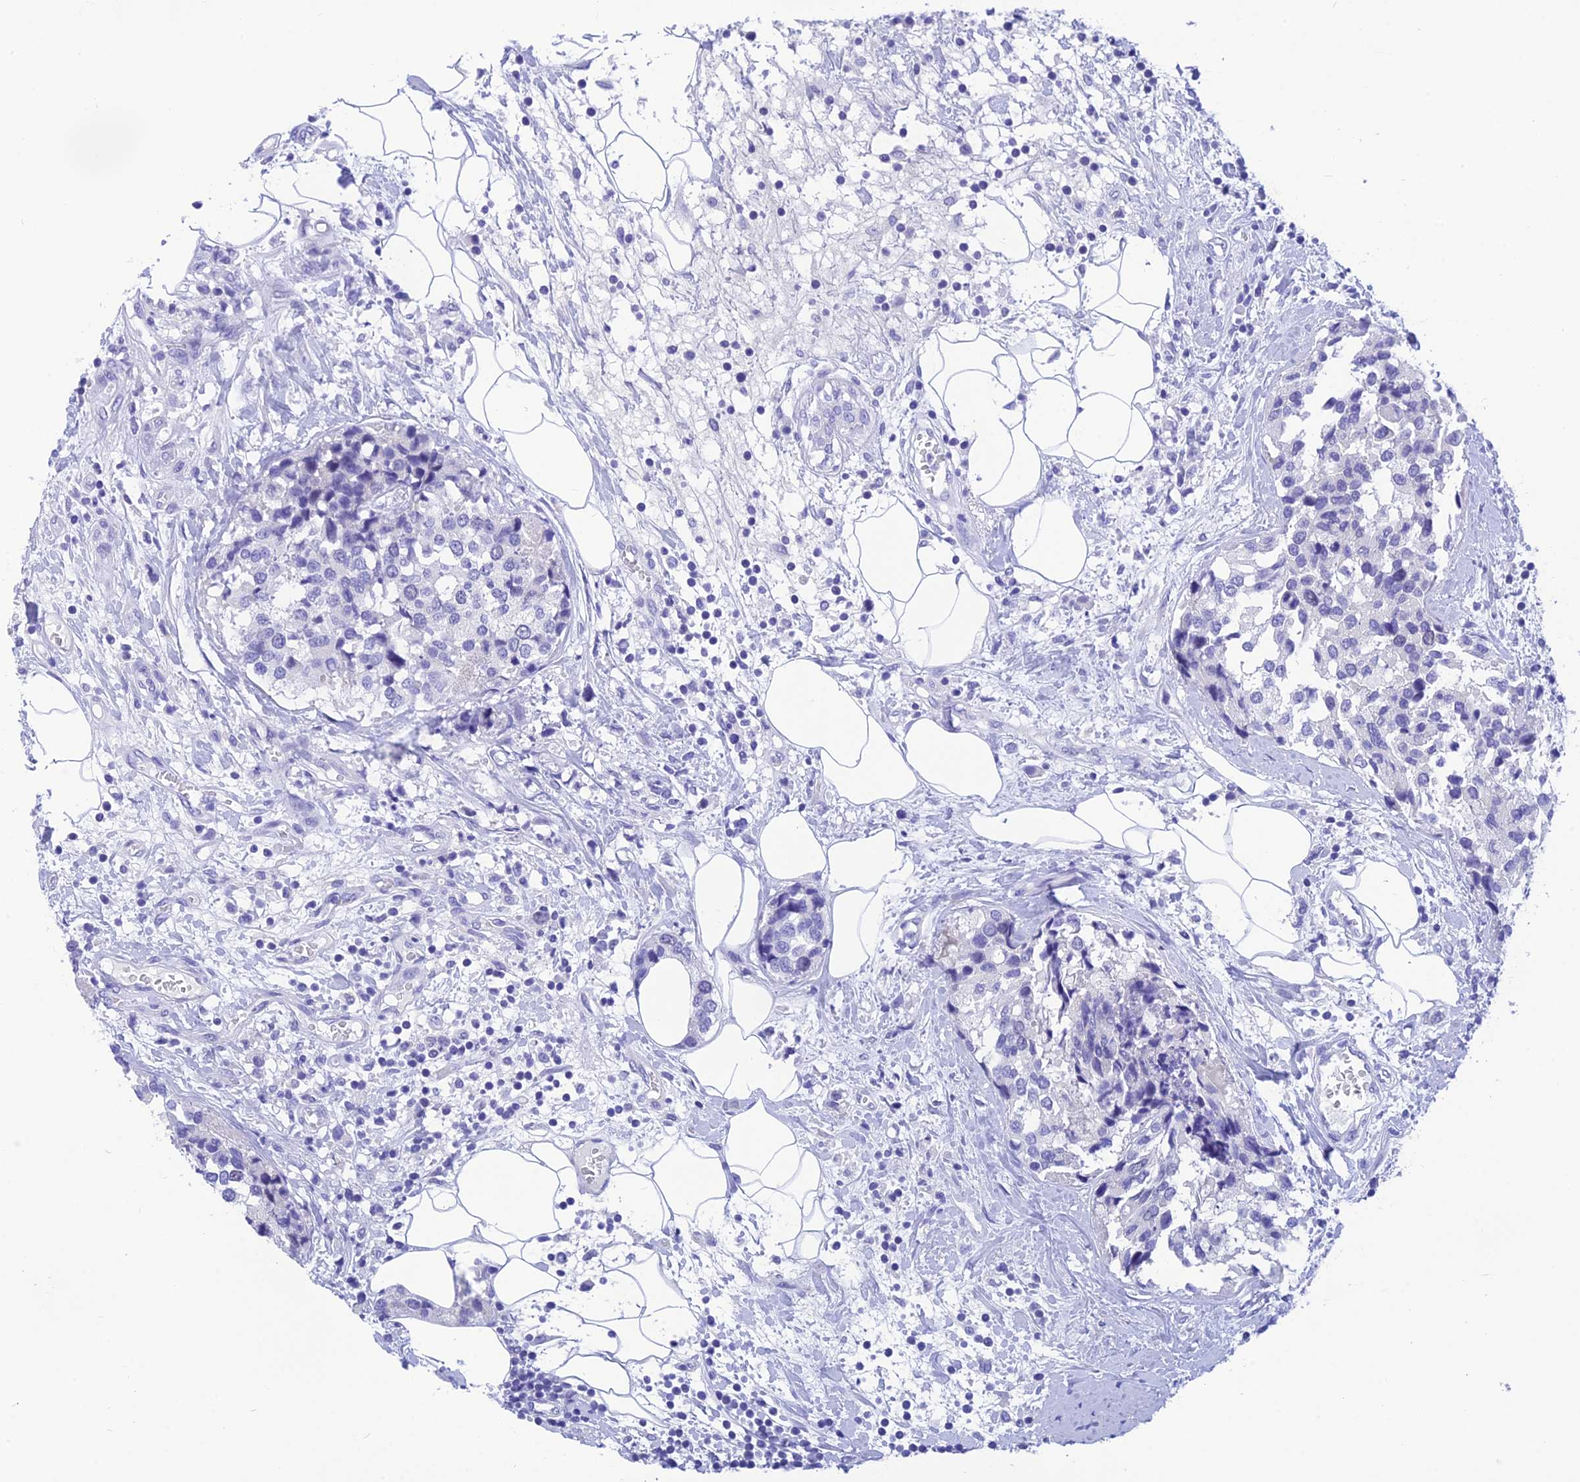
{"staining": {"intensity": "negative", "quantity": "none", "location": "none"}, "tissue": "breast cancer", "cell_type": "Tumor cells", "image_type": "cancer", "snomed": [{"axis": "morphology", "description": "Lobular carcinoma"}, {"axis": "topography", "description": "Breast"}], "caption": "Immunohistochemistry (IHC) micrograph of human breast cancer stained for a protein (brown), which exhibits no positivity in tumor cells.", "gene": "KDELR3", "patient": {"sex": "female", "age": 59}}